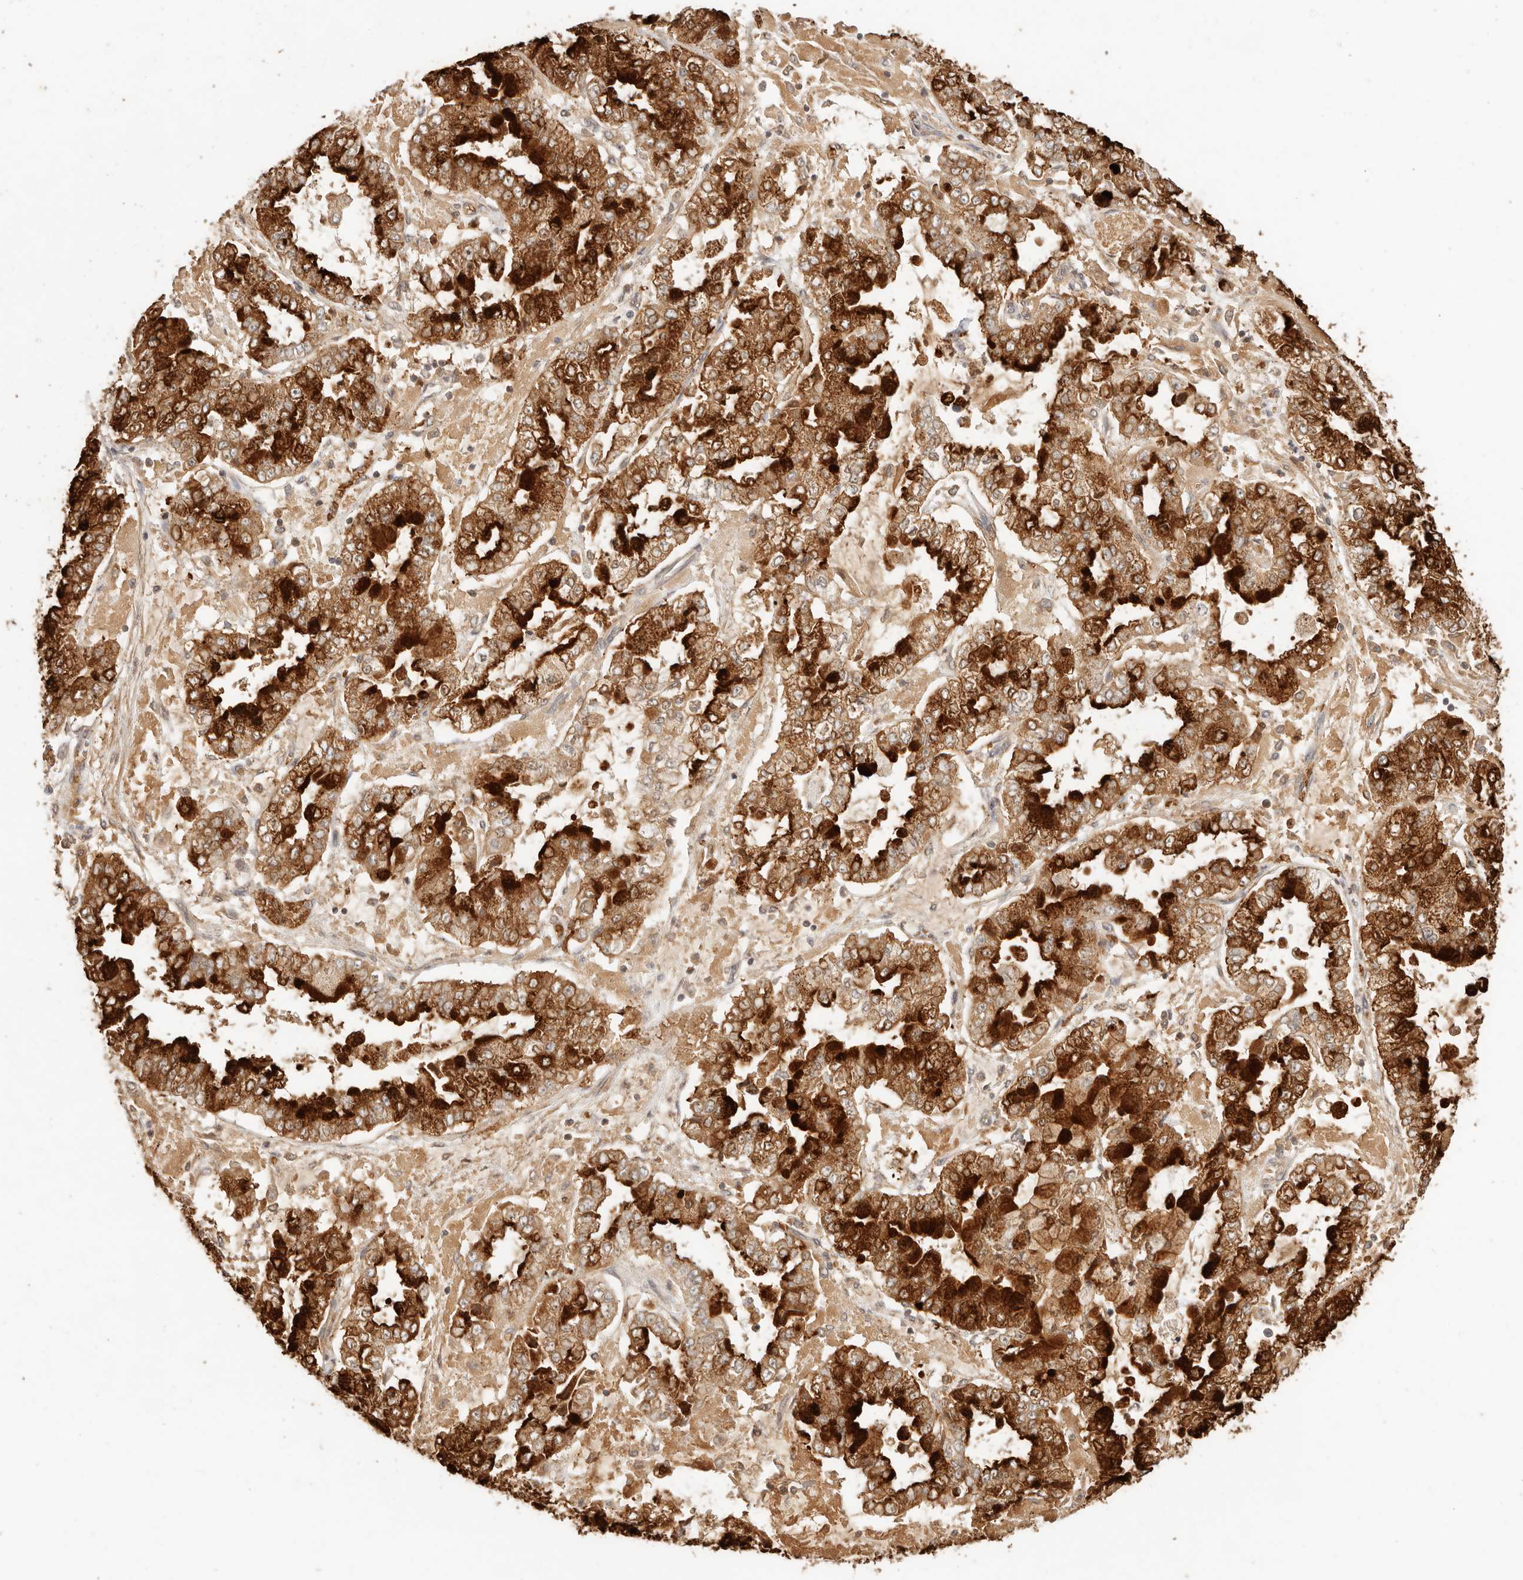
{"staining": {"intensity": "strong", "quantity": ">75%", "location": "cytoplasmic/membranous,nuclear"}, "tissue": "stomach cancer", "cell_type": "Tumor cells", "image_type": "cancer", "snomed": [{"axis": "morphology", "description": "Adenocarcinoma, NOS"}, {"axis": "topography", "description": "Stomach"}], "caption": "Protein staining of stomach adenocarcinoma tissue shows strong cytoplasmic/membranous and nuclear positivity in about >75% of tumor cells.", "gene": "INTS11", "patient": {"sex": "male", "age": 76}}